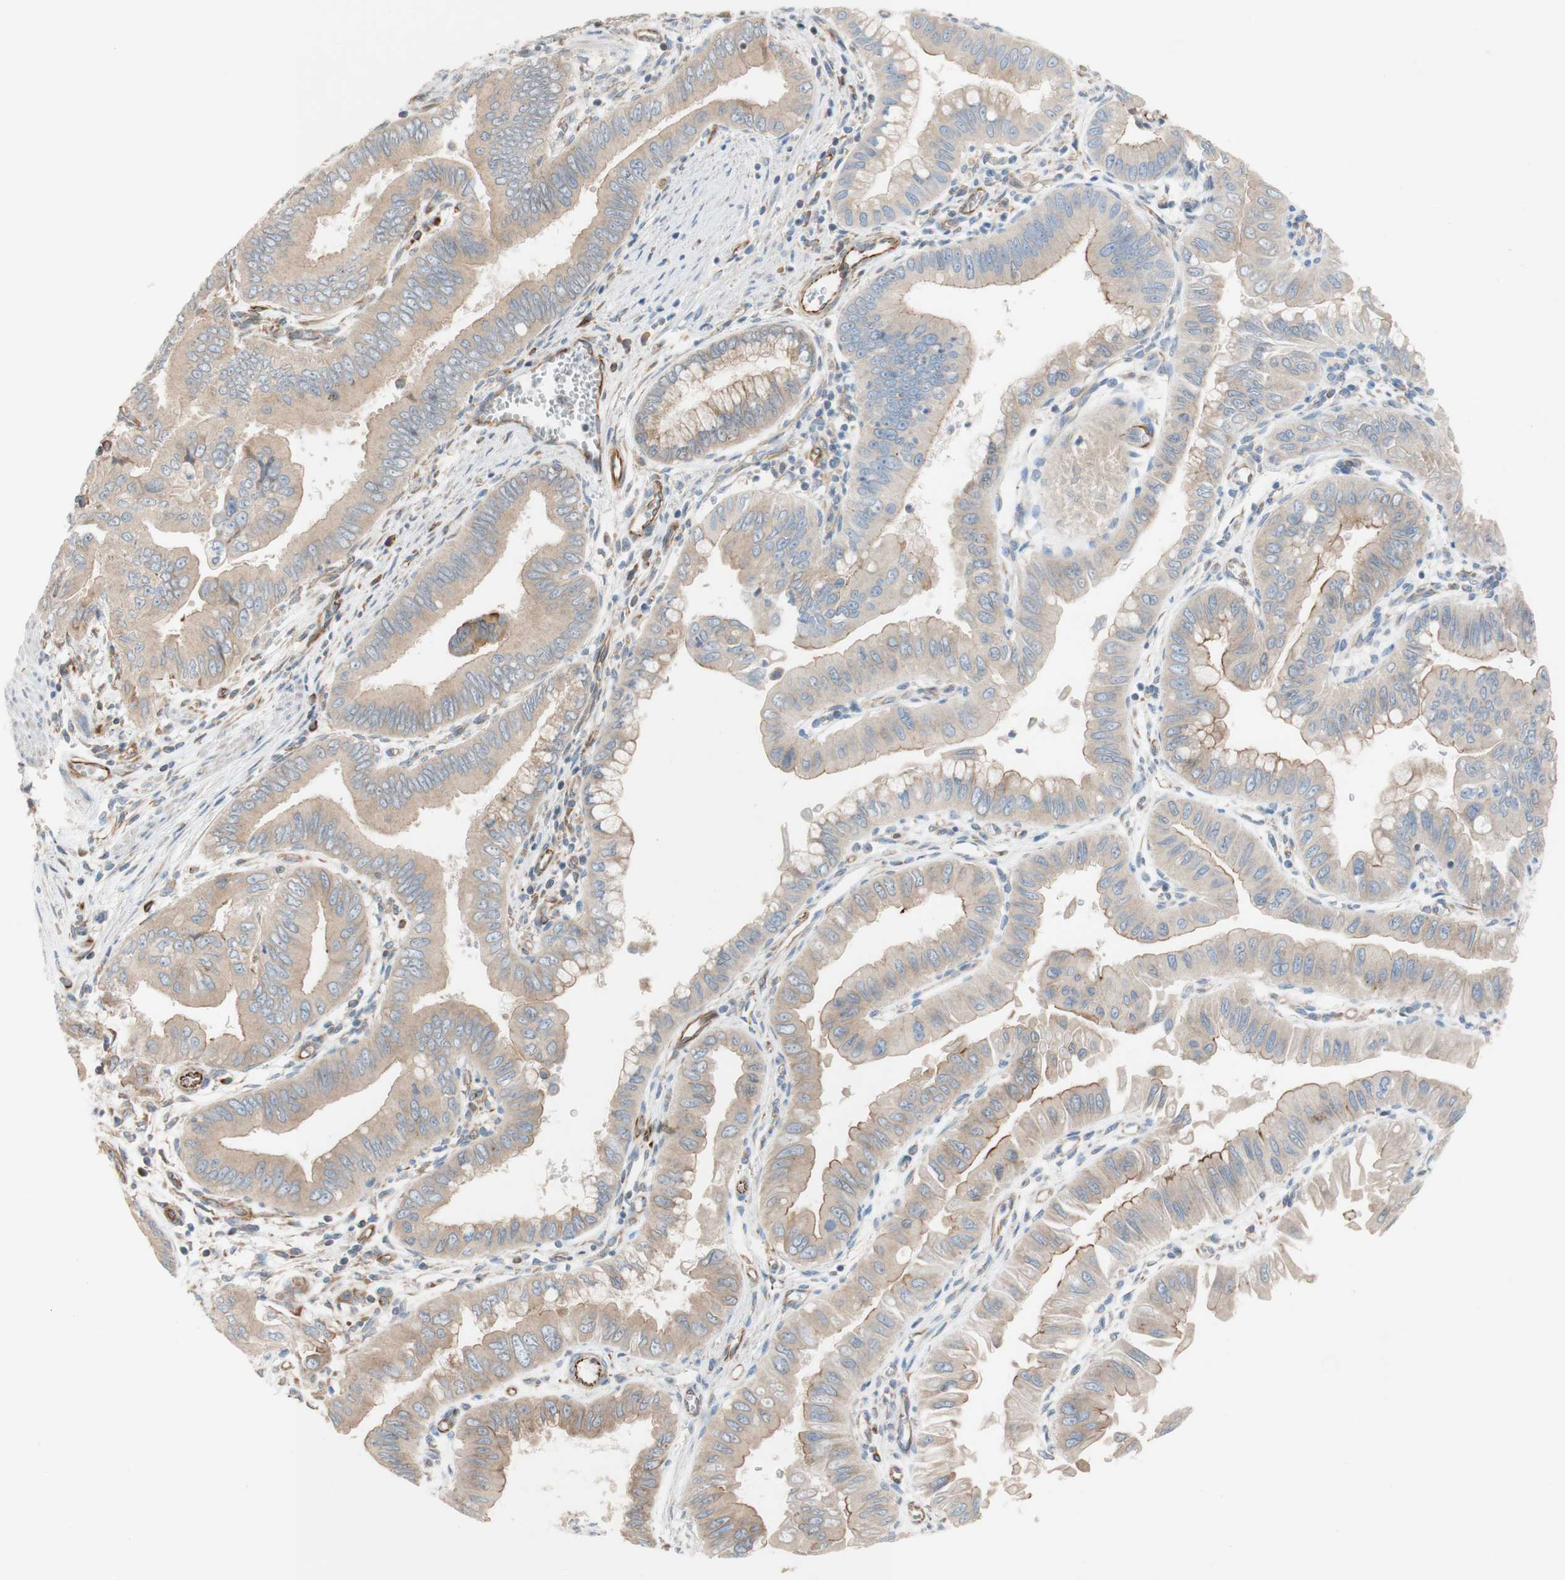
{"staining": {"intensity": "weak", "quantity": ">75%", "location": "cytoplasmic/membranous"}, "tissue": "pancreatic cancer", "cell_type": "Tumor cells", "image_type": "cancer", "snomed": [{"axis": "morphology", "description": "Normal tissue, NOS"}, {"axis": "topography", "description": "Lymph node"}], "caption": "Protein analysis of pancreatic cancer tissue demonstrates weak cytoplasmic/membranous staining in about >75% of tumor cells. (DAB IHC with brightfield microscopy, high magnification).", "gene": "C1orf43", "patient": {"sex": "male", "age": 50}}